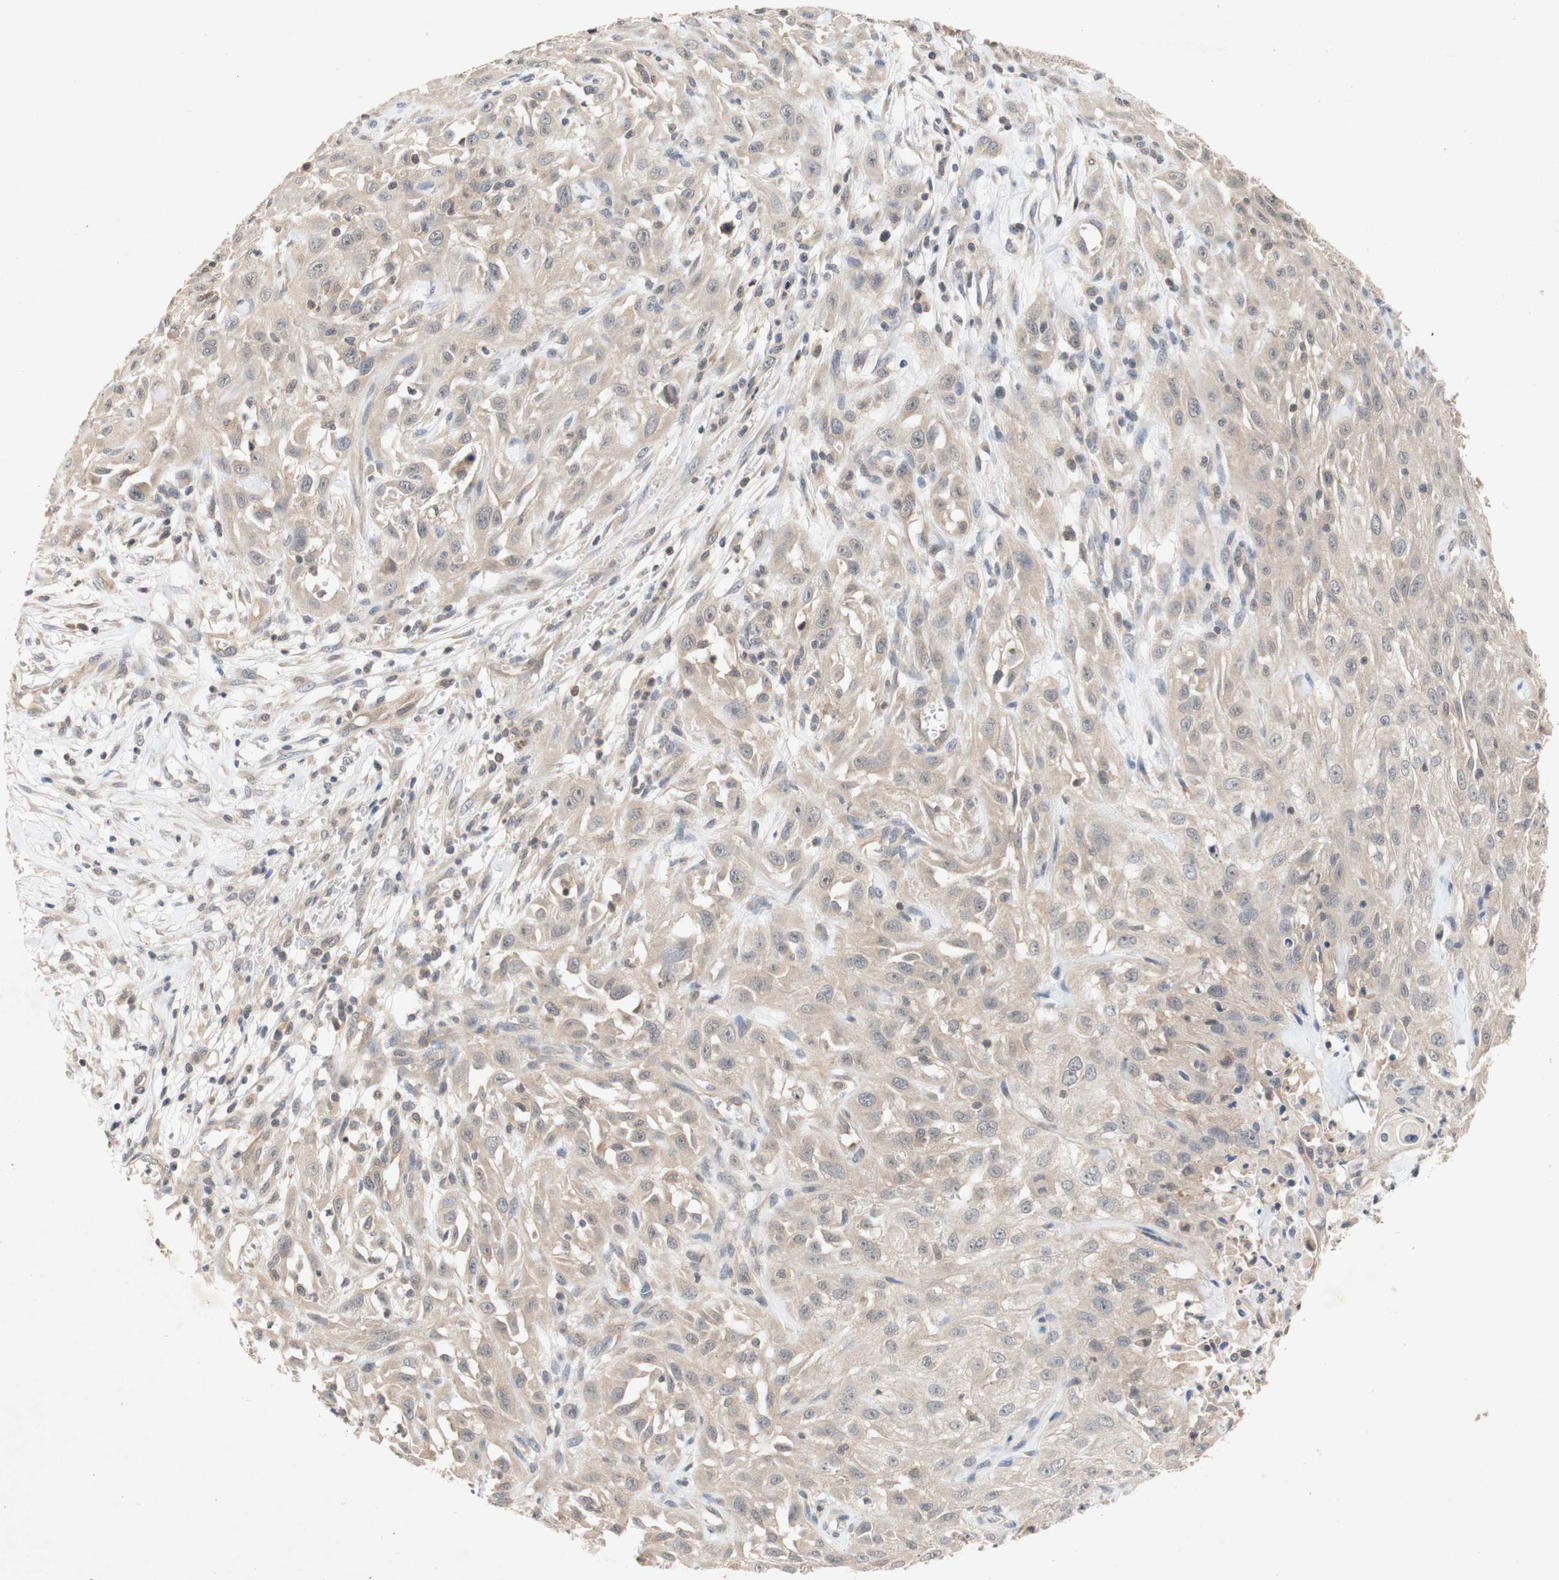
{"staining": {"intensity": "weak", "quantity": ">75%", "location": "cytoplasmic/membranous"}, "tissue": "skin cancer", "cell_type": "Tumor cells", "image_type": "cancer", "snomed": [{"axis": "morphology", "description": "Squamous cell carcinoma, NOS"}, {"axis": "topography", "description": "Skin"}], "caption": "Weak cytoplasmic/membranous protein positivity is seen in approximately >75% of tumor cells in skin cancer.", "gene": "PIN1", "patient": {"sex": "male", "age": 75}}